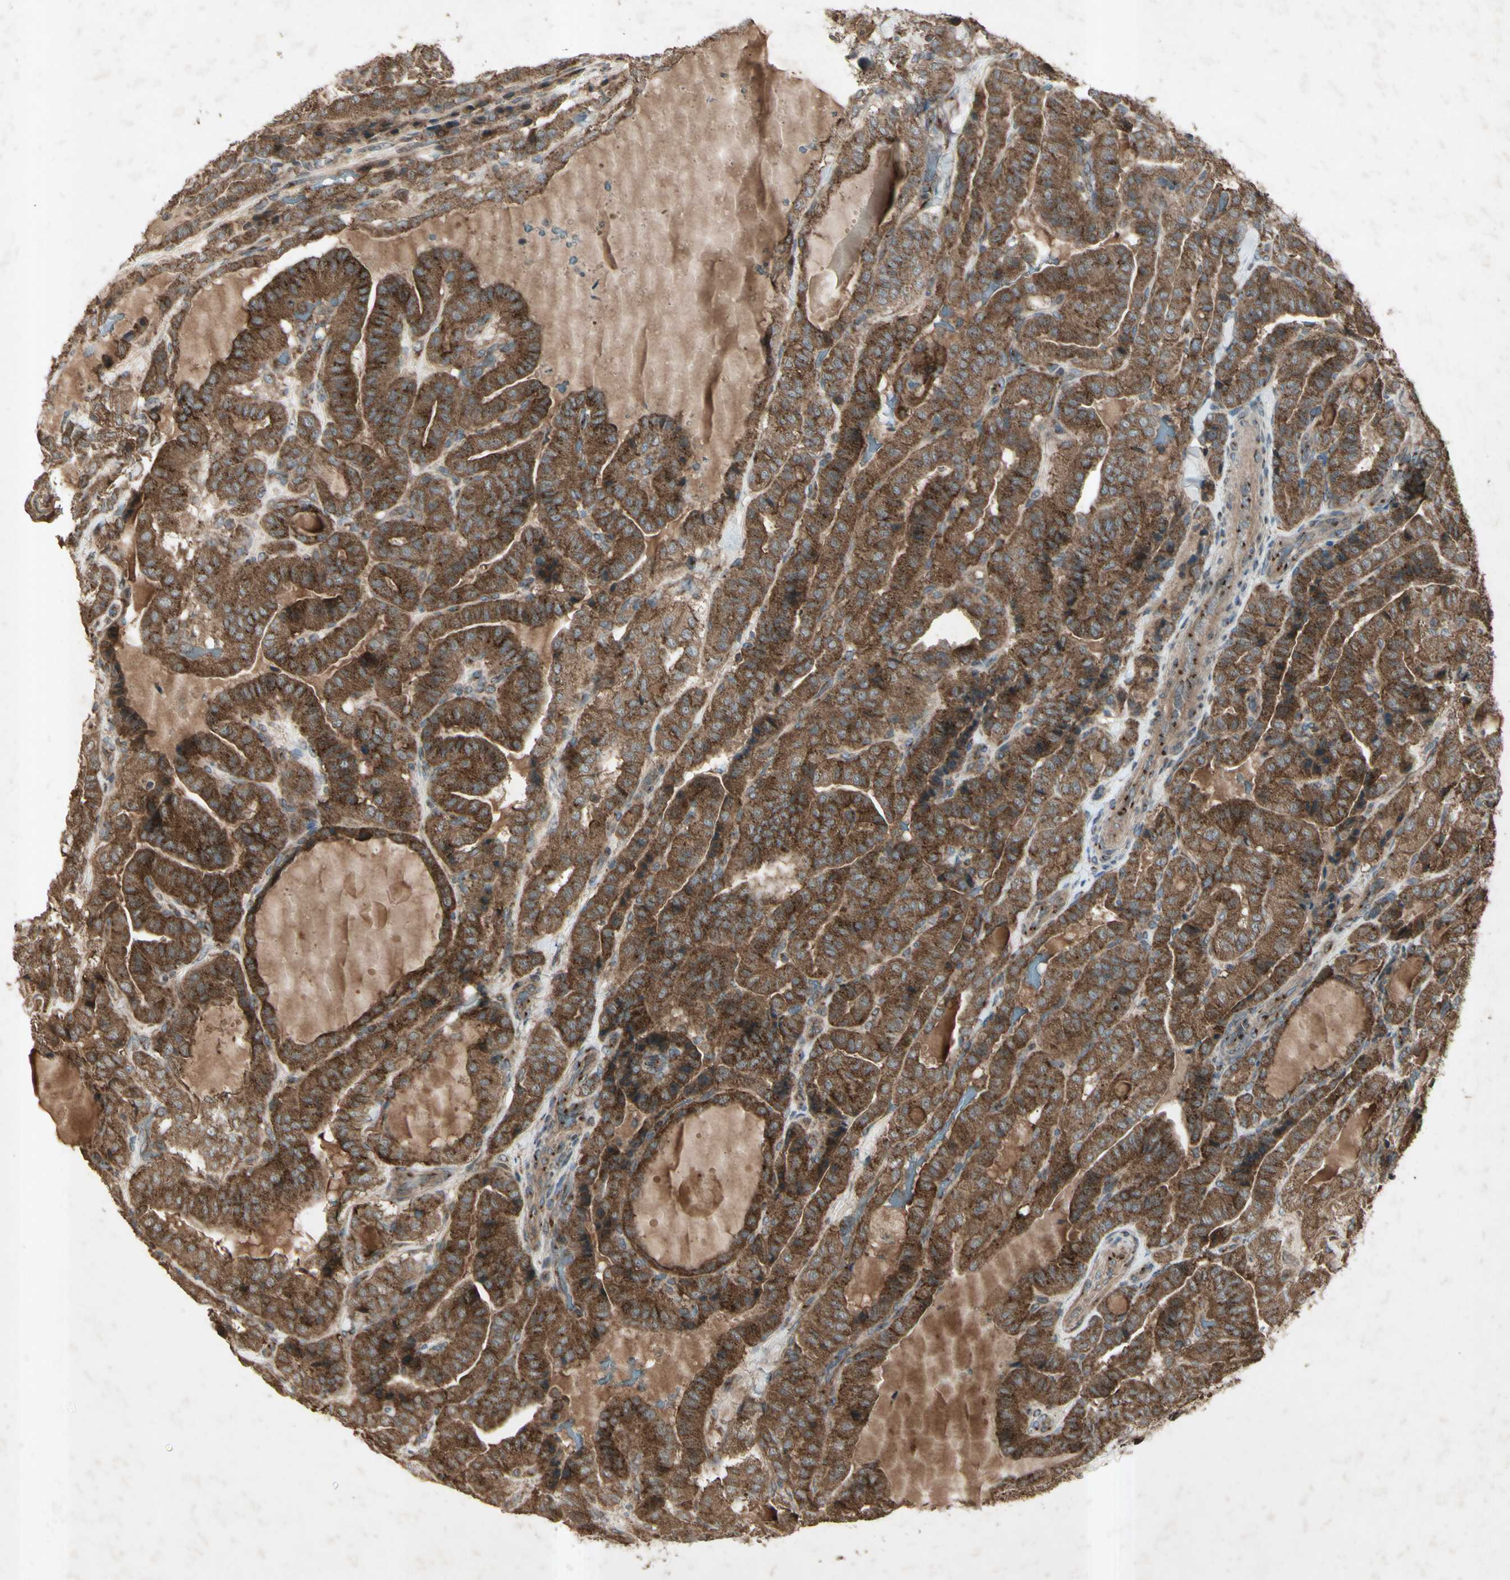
{"staining": {"intensity": "strong", "quantity": ">75%", "location": "cytoplasmic/membranous"}, "tissue": "thyroid cancer", "cell_type": "Tumor cells", "image_type": "cancer", "snomed": [{"axis": "morphology", "description": "Papillary adenocarcinoma, NOS"}, {"axis": "topography", "description": "Thyroid gland"}], "caption": "Immunohistochemistry (IHC) histopathology image of thyroid papillary adenocarcinoma stained for a protein (brown), which exhibits high levels of strong cytoplasmic/membranous expression in about >75% of tumor cells.", "gene": "AP1G1", "patient": {"sex": "male", "age": 77}}